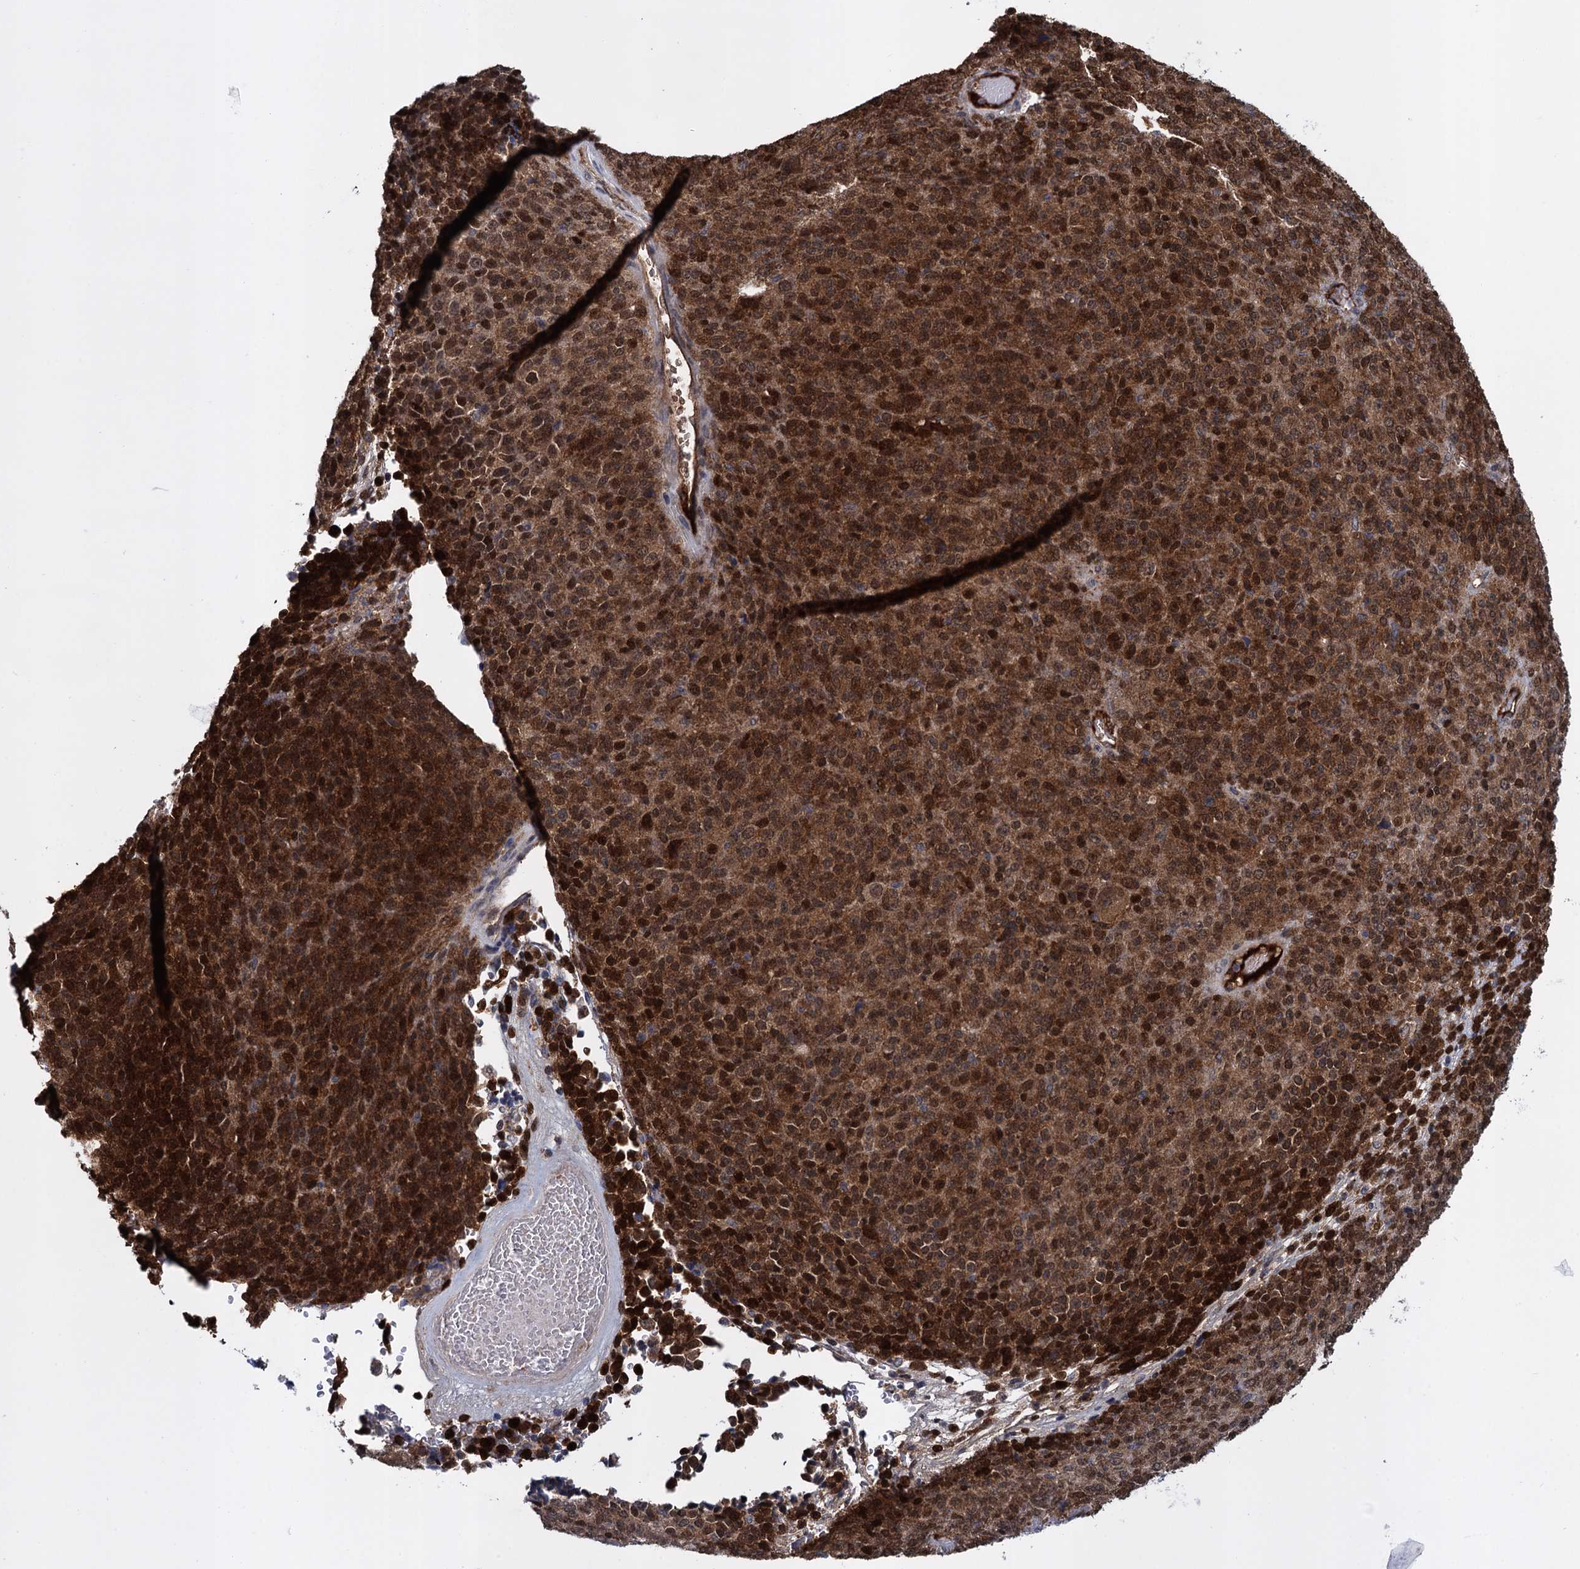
{"staining": {"intensity": "strong", "quantity": ">75%", "location": "cytoplasmic/membranous,nuclear"}, "tissue": "melanoma", "cell_type": "Tumor cells", "image_type": "cancer", "snomed": [{"axis": "morphology", "description": "Malignant melanoma, Metastatic site"}, {"axis": "topography", "description": "Brain"}], "caption": "Protein expression analysis of human malignant melanoma (metastatic site) reveals strong cytoplasmic/membranous and nuclear staining in approximately >75% of tumor cells.", "gene": "GLO1", "patient": {"sex": "female", "age": 56}}